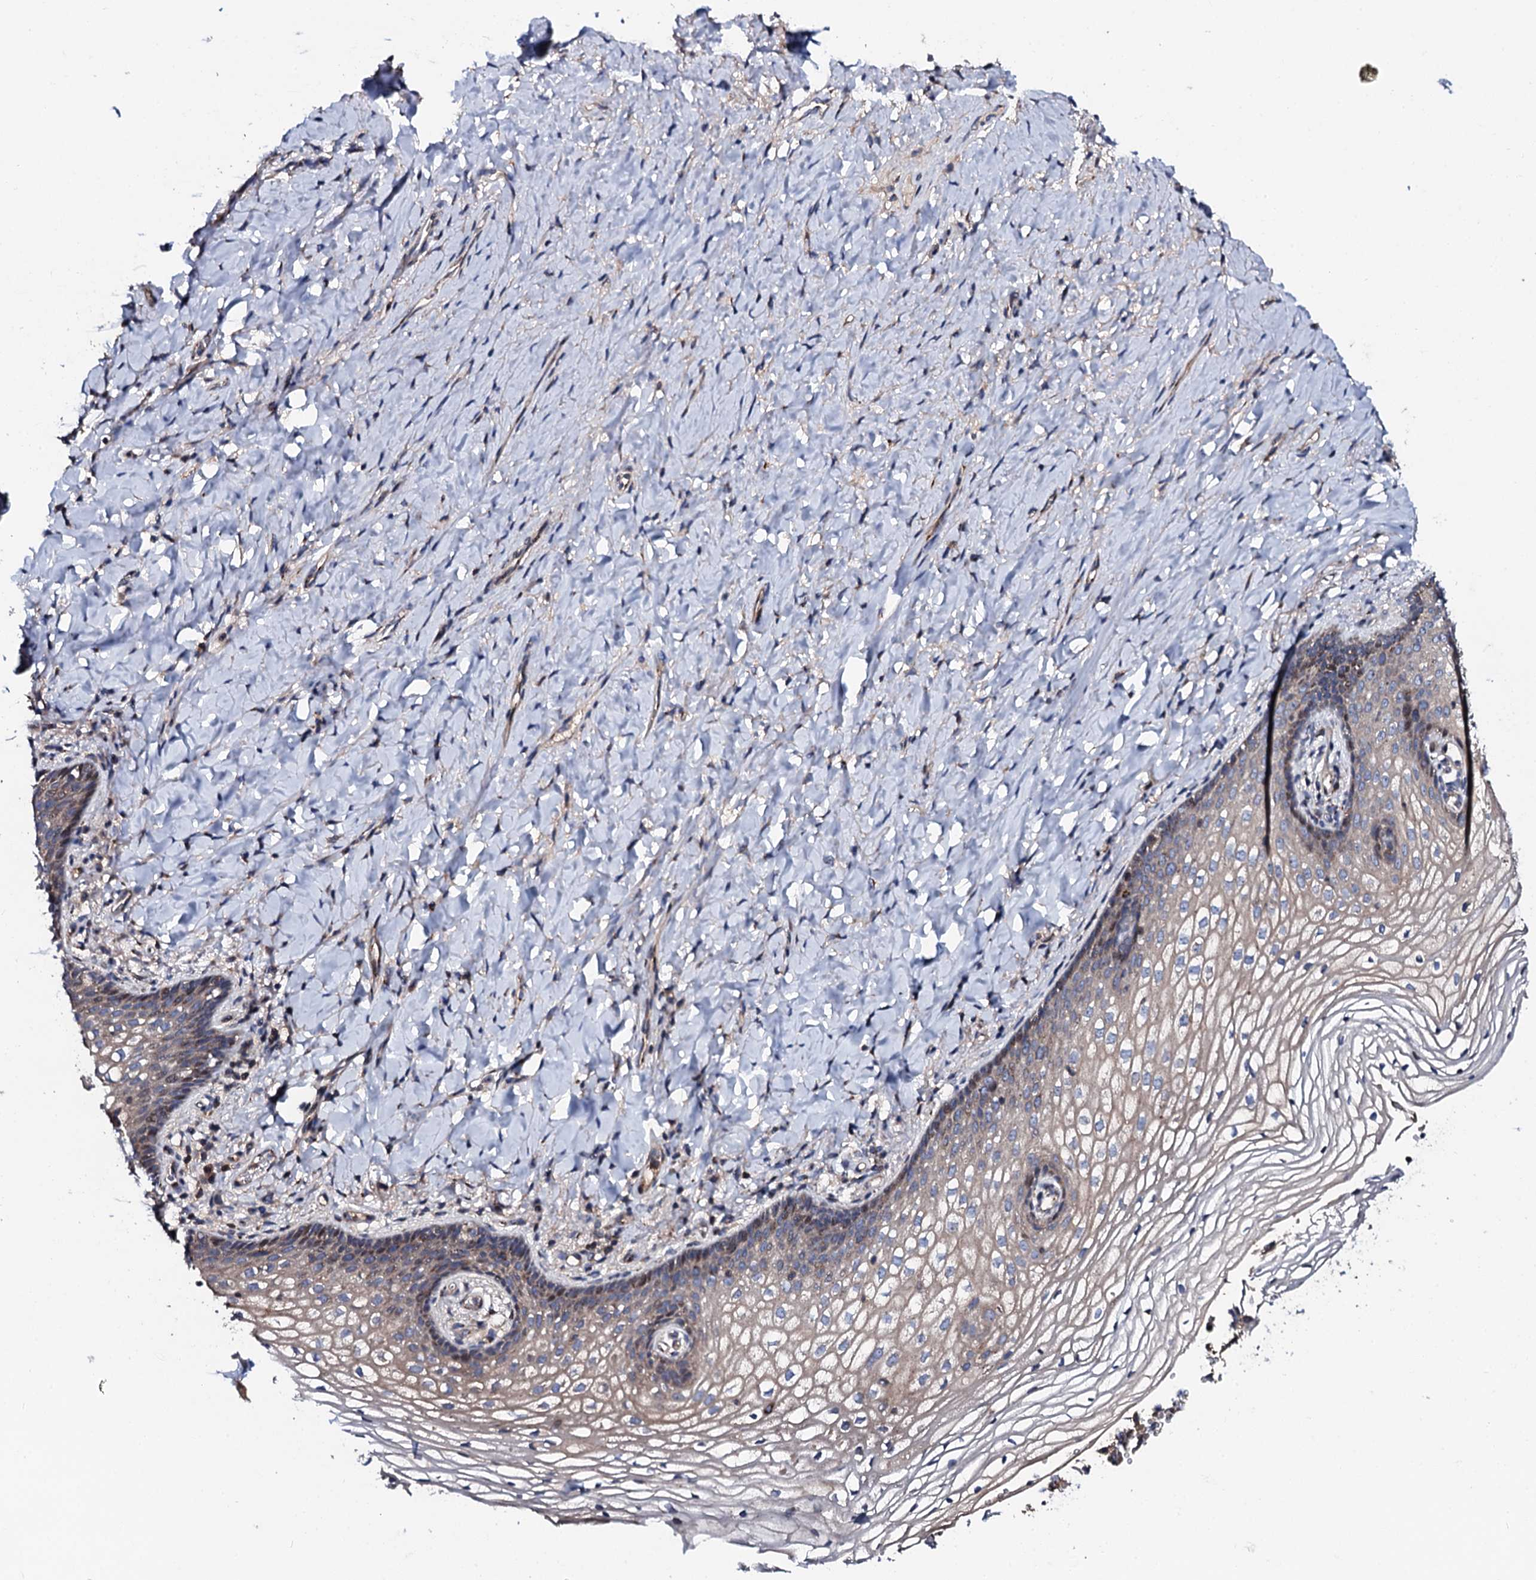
{"staining": {"intensity": "moderate", "quantity": "<25%", "location": "nuclear"}, "tissue": "vagina", "cell_type": "Squamous epithelial cells", "image_type": "normal", "snomed": [{"axis": "morphology", "description": "Normal tissue, NOS"}, {"axis": "topography", "description": "Vagina"}], "caption": "Moderate nuclear expression for a protein is present in approximately <25% of squamous epithelial cells of benign vagina using immunohistochemistry (IHC).", "gene": "PLET1", "patient": {"sex": "female", "age": 60}}